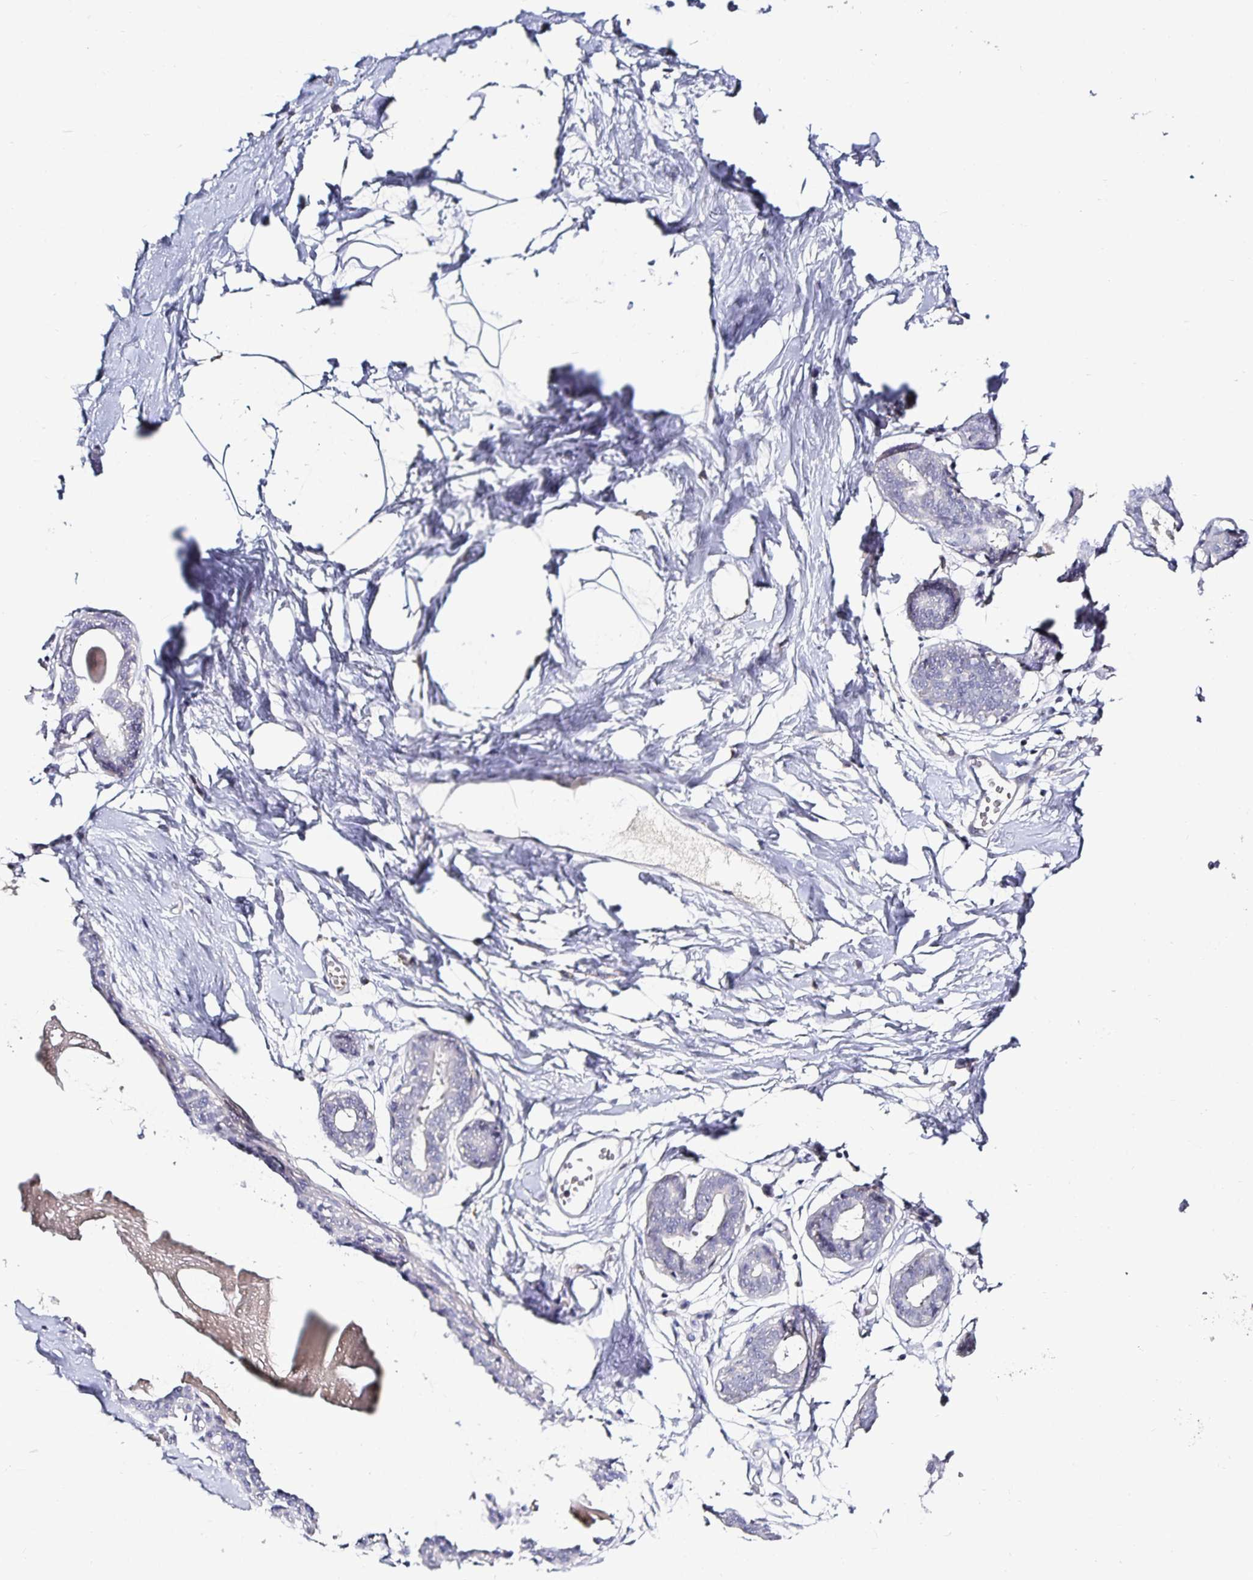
{"staining": {"intensity": "negative", "quantity": "none", "location": "none"}, "tissue": "breast", "cell_type": "Adipocytes", "image_type": "normal", "snomed": [{"axis": "morphology", "description": "Normal tissue, NOS"}, {"axis": "topography", "description": "Breast"}], "caption": "This is a photomicrograph of immunohistochemistry staining of benign breast, which shows no expression in adipocytes.", "gene": "TTR", "patient": {"sex": "female", "age": 45}}